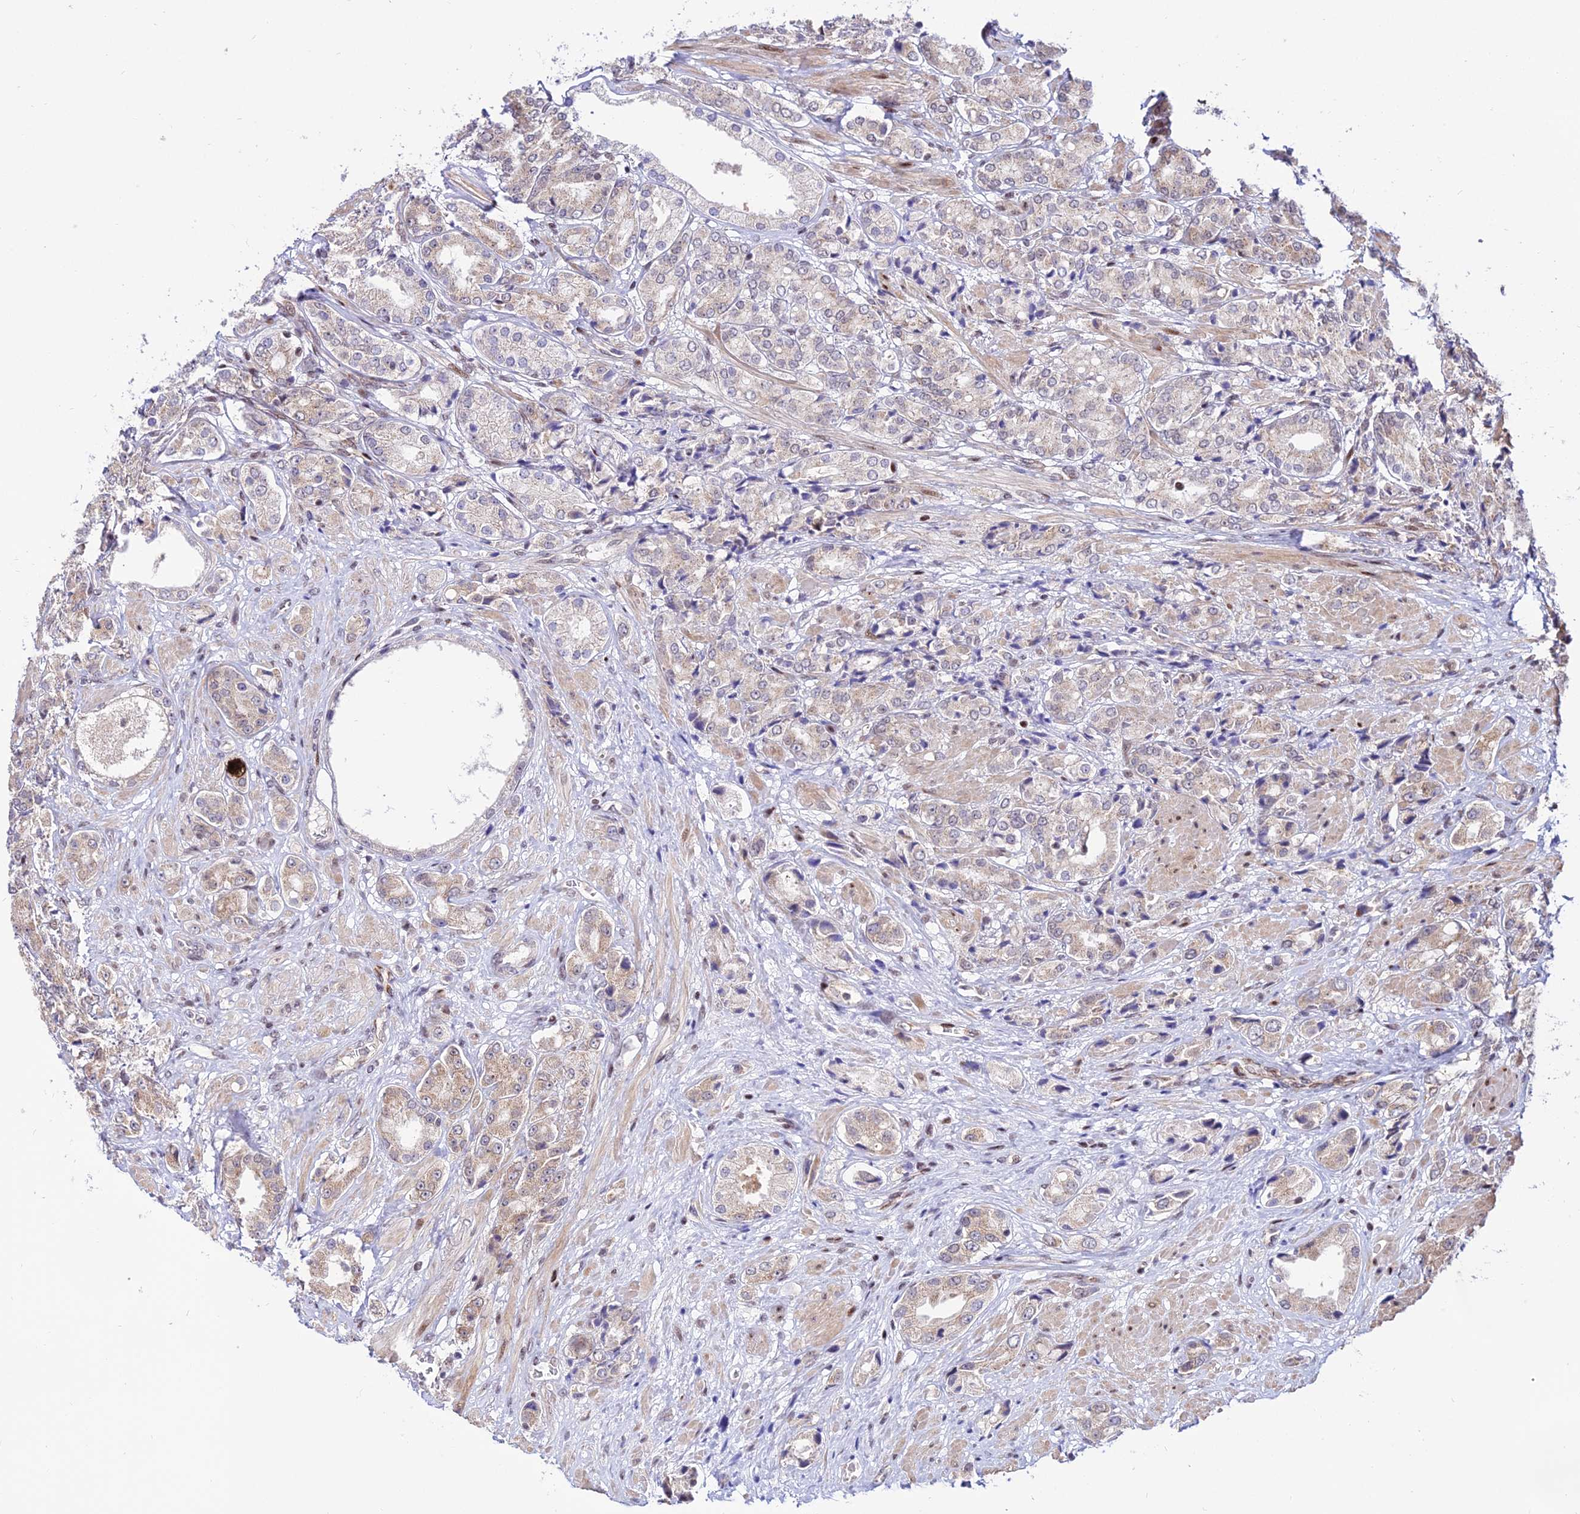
{"staining": {"intensity": "weak", "quantity": "<25%", "location": "cytoplasmic/membranous"}, "tissue": "prostate cancer", "cell_type": "Tumor cells", "image_type": "cancer", "snomed": [{"axis": "morphology", "description": "Adenocarcinoma, High grade"}, {"axis": "topography", "description": "Prostate and seminal vesicle, NOS"}], "caption": "IHC micrograph of human prostate cancer stained for a protein (brown), which displays no staining in tumor cells.", "gene": "CIB3", "patient": {"sex": "male", "age": 64}}